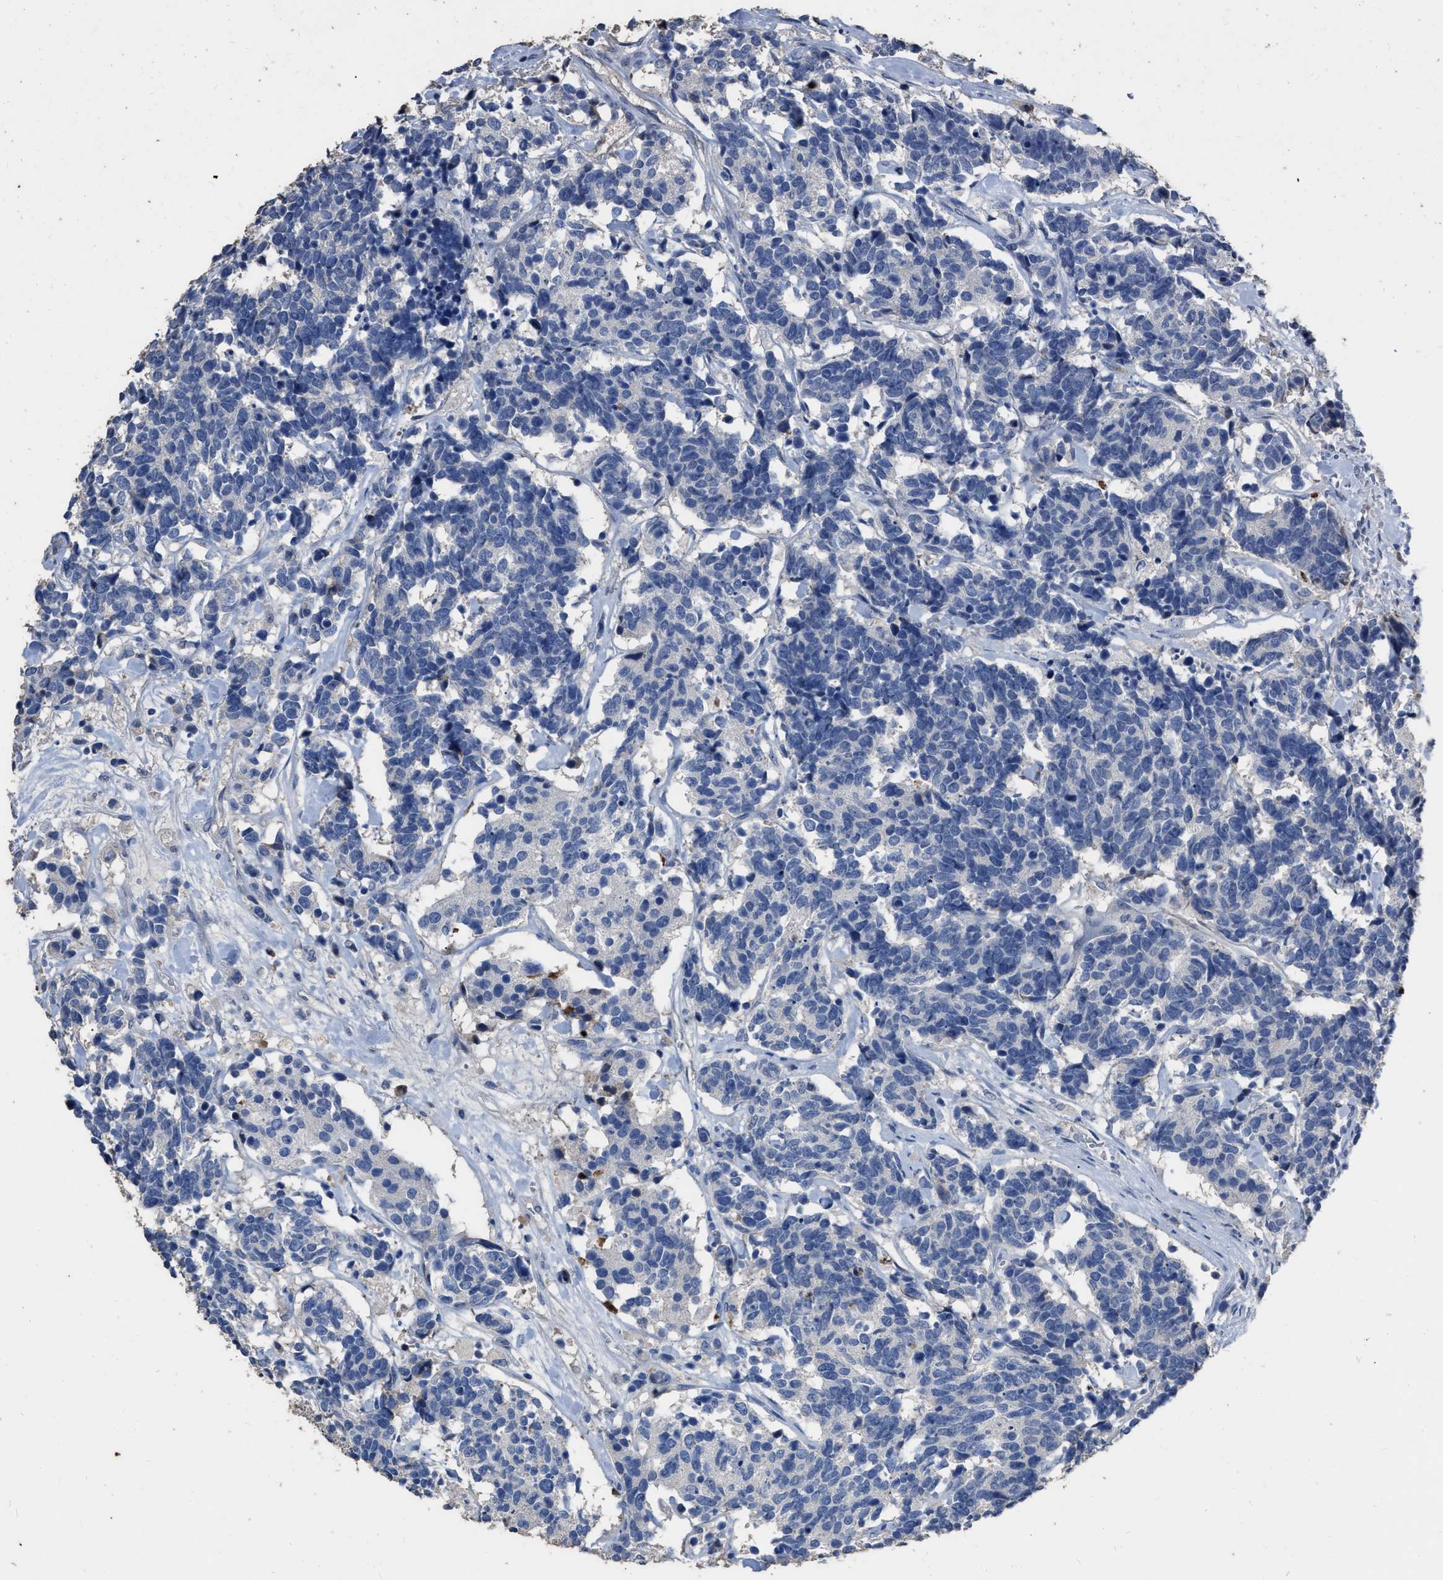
{"staining": {"intensity": "negative", "quantity": "none", "location": "none"}, "tissue": "carcinoid", "cell_type": "Tumor cells", "image_type": "cancer", "snomed": [{"axis": "morphology", "description": "Carcinoma, NOS"}, {"axis": "morphology", "description": "Carcinoid, malignant, NOS"}, {"axis": "topography", "description": "Urinary bladder"}], "caption": "Immunohistochemistry histopathology image of neoplastic tissue: human carcinoid stained with DAB (3,3'-diaminobenzidine) reveals no significant protein positivity in tumor cells. (Immunohistochemistry, brightfield microscopy, high magnification).", "gene": "HABP2", "patient": {"sex": "male", "age": 57}}